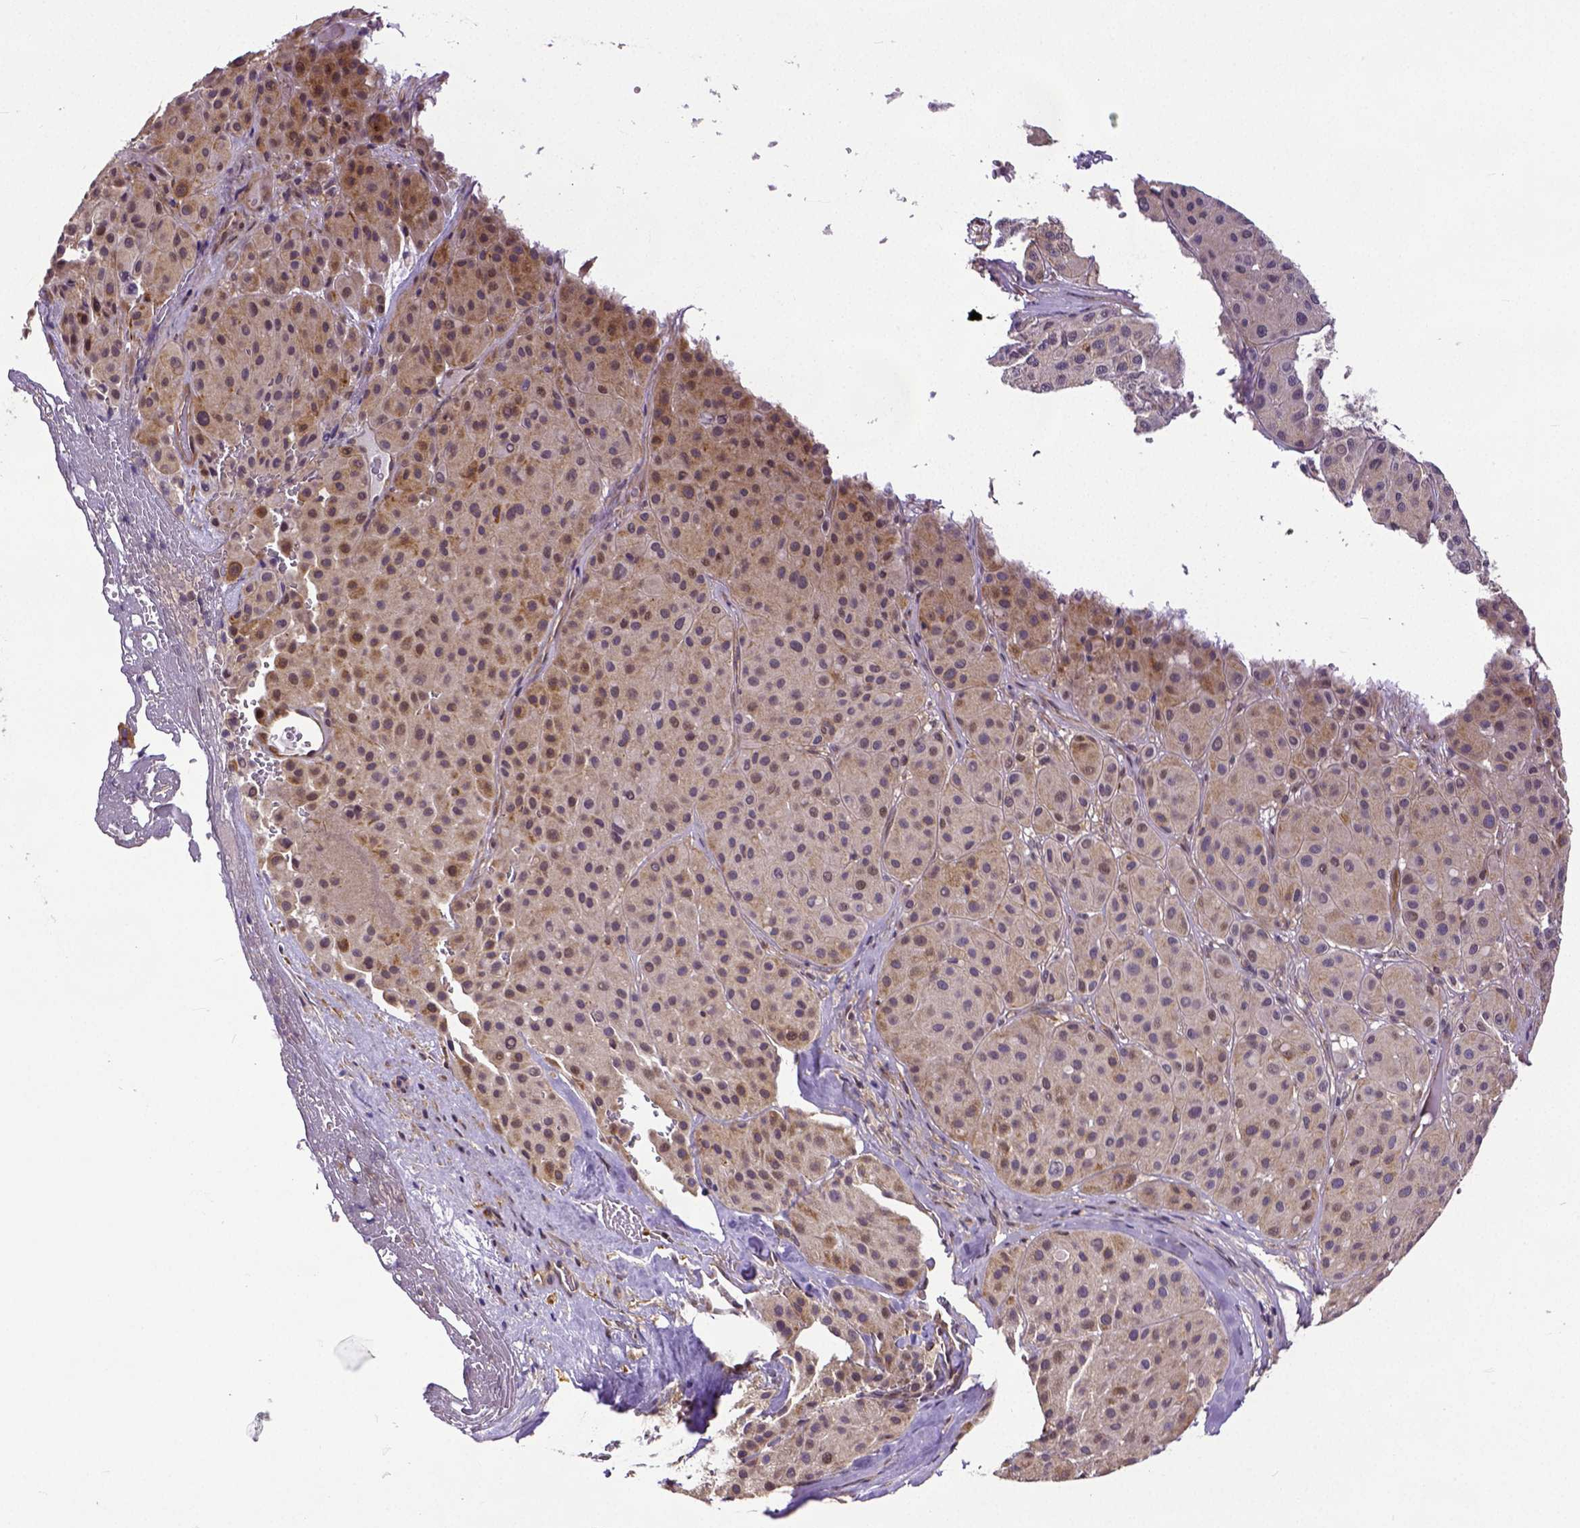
{"staining": {"intensity": "moderate", "quantity": "25%-75%", "location": "cytoplasmic/membranous"}, "tissue": "melanoma", "cell_type": "Tumor cells", "image_type": "cancer", "snomed": [{"axis": "morphology", "description": "Malignant melanoma, Metastatic site"}, {"axis": "topography", "description": "Smooth muscle"}], "caption": "Tumor cells display medium levels of moderate cytoplasmic/membranous expression in about 25%-75% of cells in human malignant melanoma (metastatic site). (Brightfield microscopy of DAB IHC at high magnification).", "gene": "DICER1", "patient": {"sex": "male", "age": 41}}